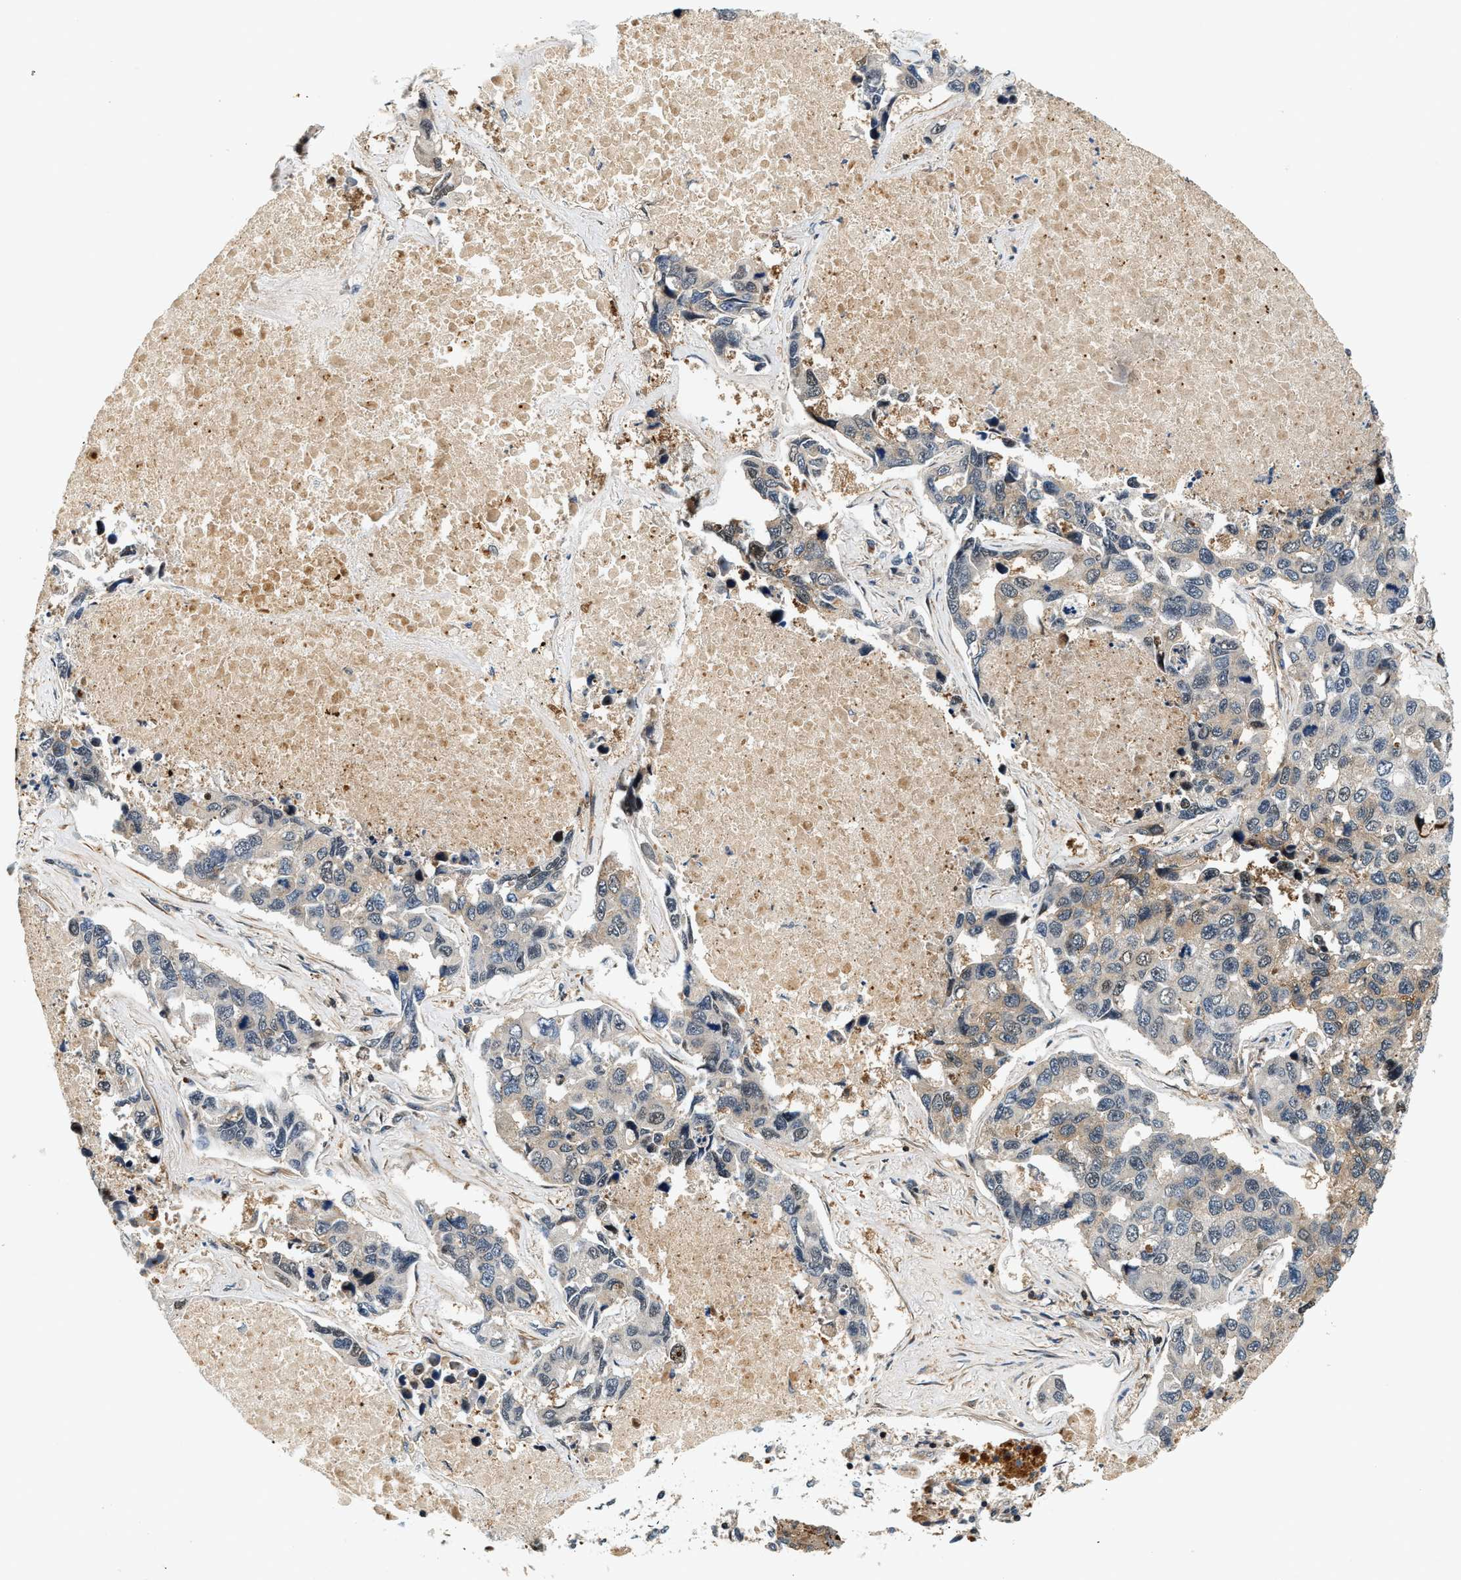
{"staining": {"intensity": "weak", "quantity": "<25%", "location": "cytoplasmic/membranous"}, "tissue": "lung cancer", "cell_type": "Tumor cells", "image_type": "cancer", "snomed": [{"axis": "morphology", "description": "Adenocarcinoma, NOS"}, {"axis": "topography", "description": "Lung"}], "caption": "Tumor cells are negative for brown protein staining in lung cancer.", "gene": "SAMD9", "patient": {"sex": "male", "age": 64}}